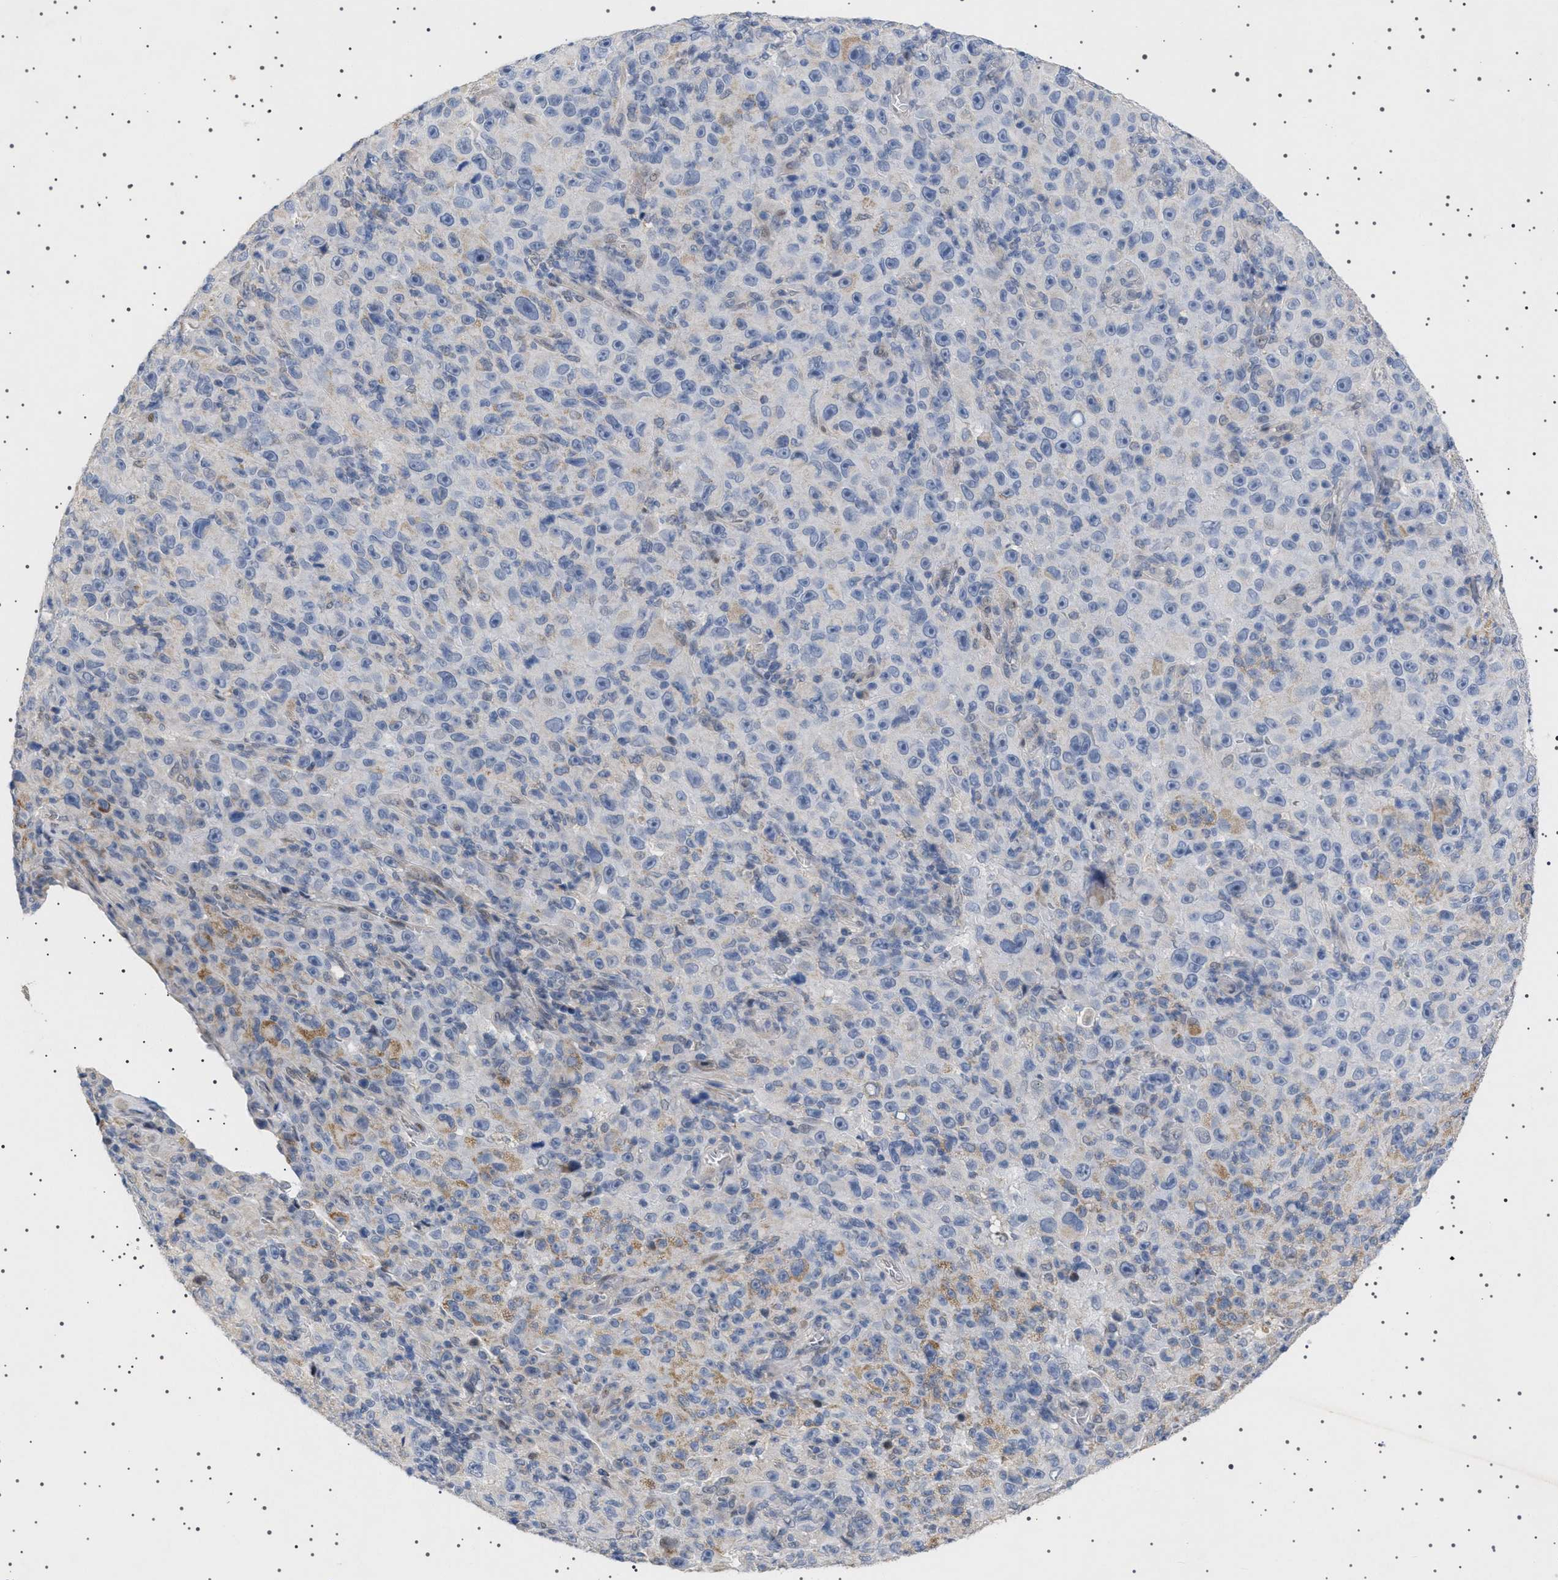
{"staining": {"intensity": "weak", "quantity": "<25%", "location": "cytoplasmic/membranous"}, "tissue": "melanoma", "cell_type": "Tumor cells", "image_type": "cancer", "snomed": [{"axis": "morphology", "description": "Malignant melanoma, NOS"}, {"axis": "topography", "description": "Skin"}], "caption": "The photomicrograph demonstrates no staining of tumor cells in malignant melanoma.", "gene": "HTR1A", "patient": {"sex": "female", "age": 82}}